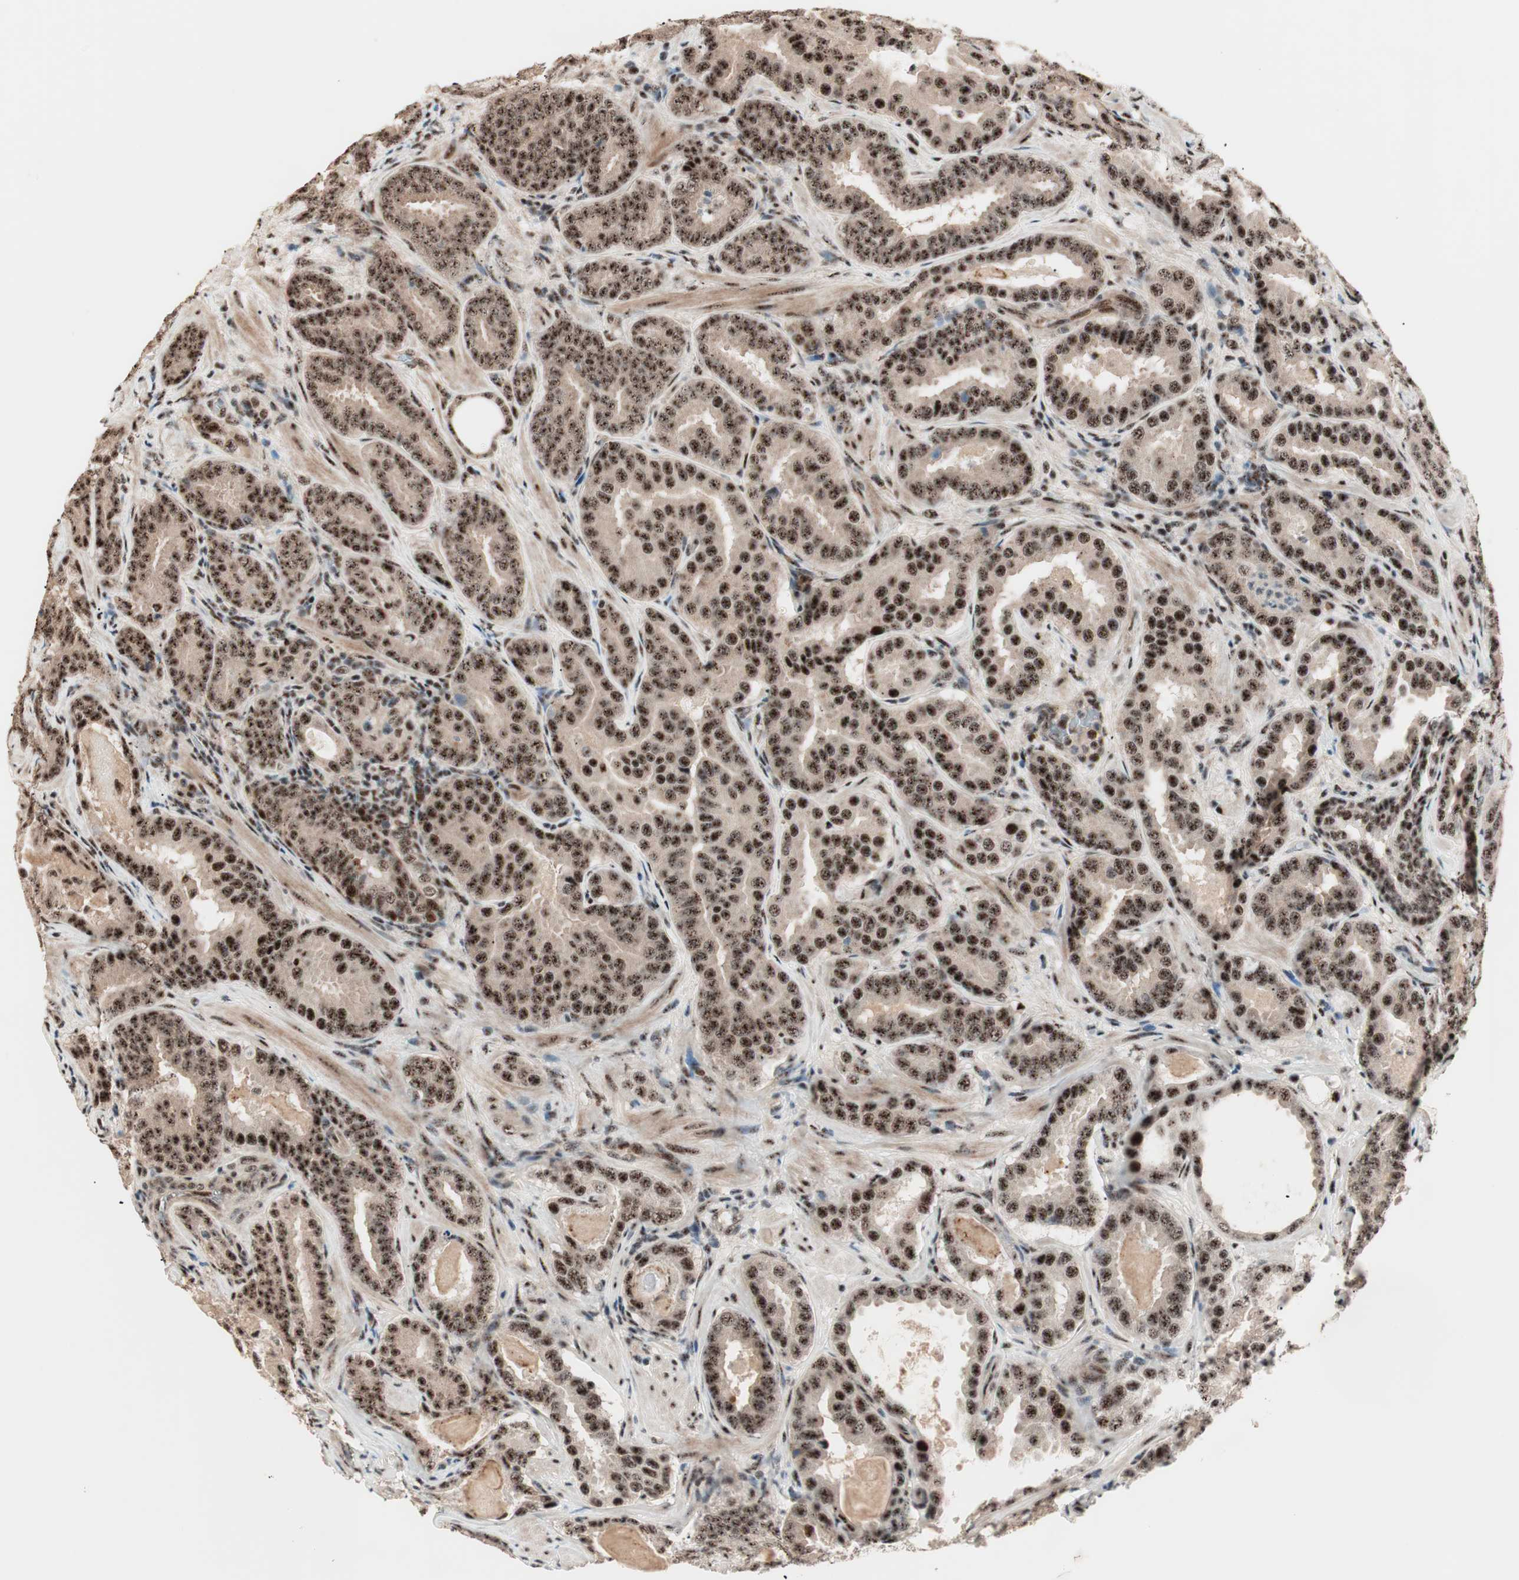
{"staining": {"intensity": "strong", "quantity": ">75%", "location": "cytoplasmic/membranous,nuclear"}, "tissue": "prostate cancer", "cell_type": "Tumor cells", "image_type": "cancer", "snomed": [{"axis": "morphology", "description": "Adenocarcinoma, Low grade"}, {"axis": "topography", "description": "Prostate"}], "caption": "Tumor cells exhibit high levels of strong cytoplasmic/membranous and nuclear staining in approximately >75% of cells in human low-grade adenocarcinoma (prostate).", "gene": "NR5A2", "patient": {"sex": "male", "age": 59}}